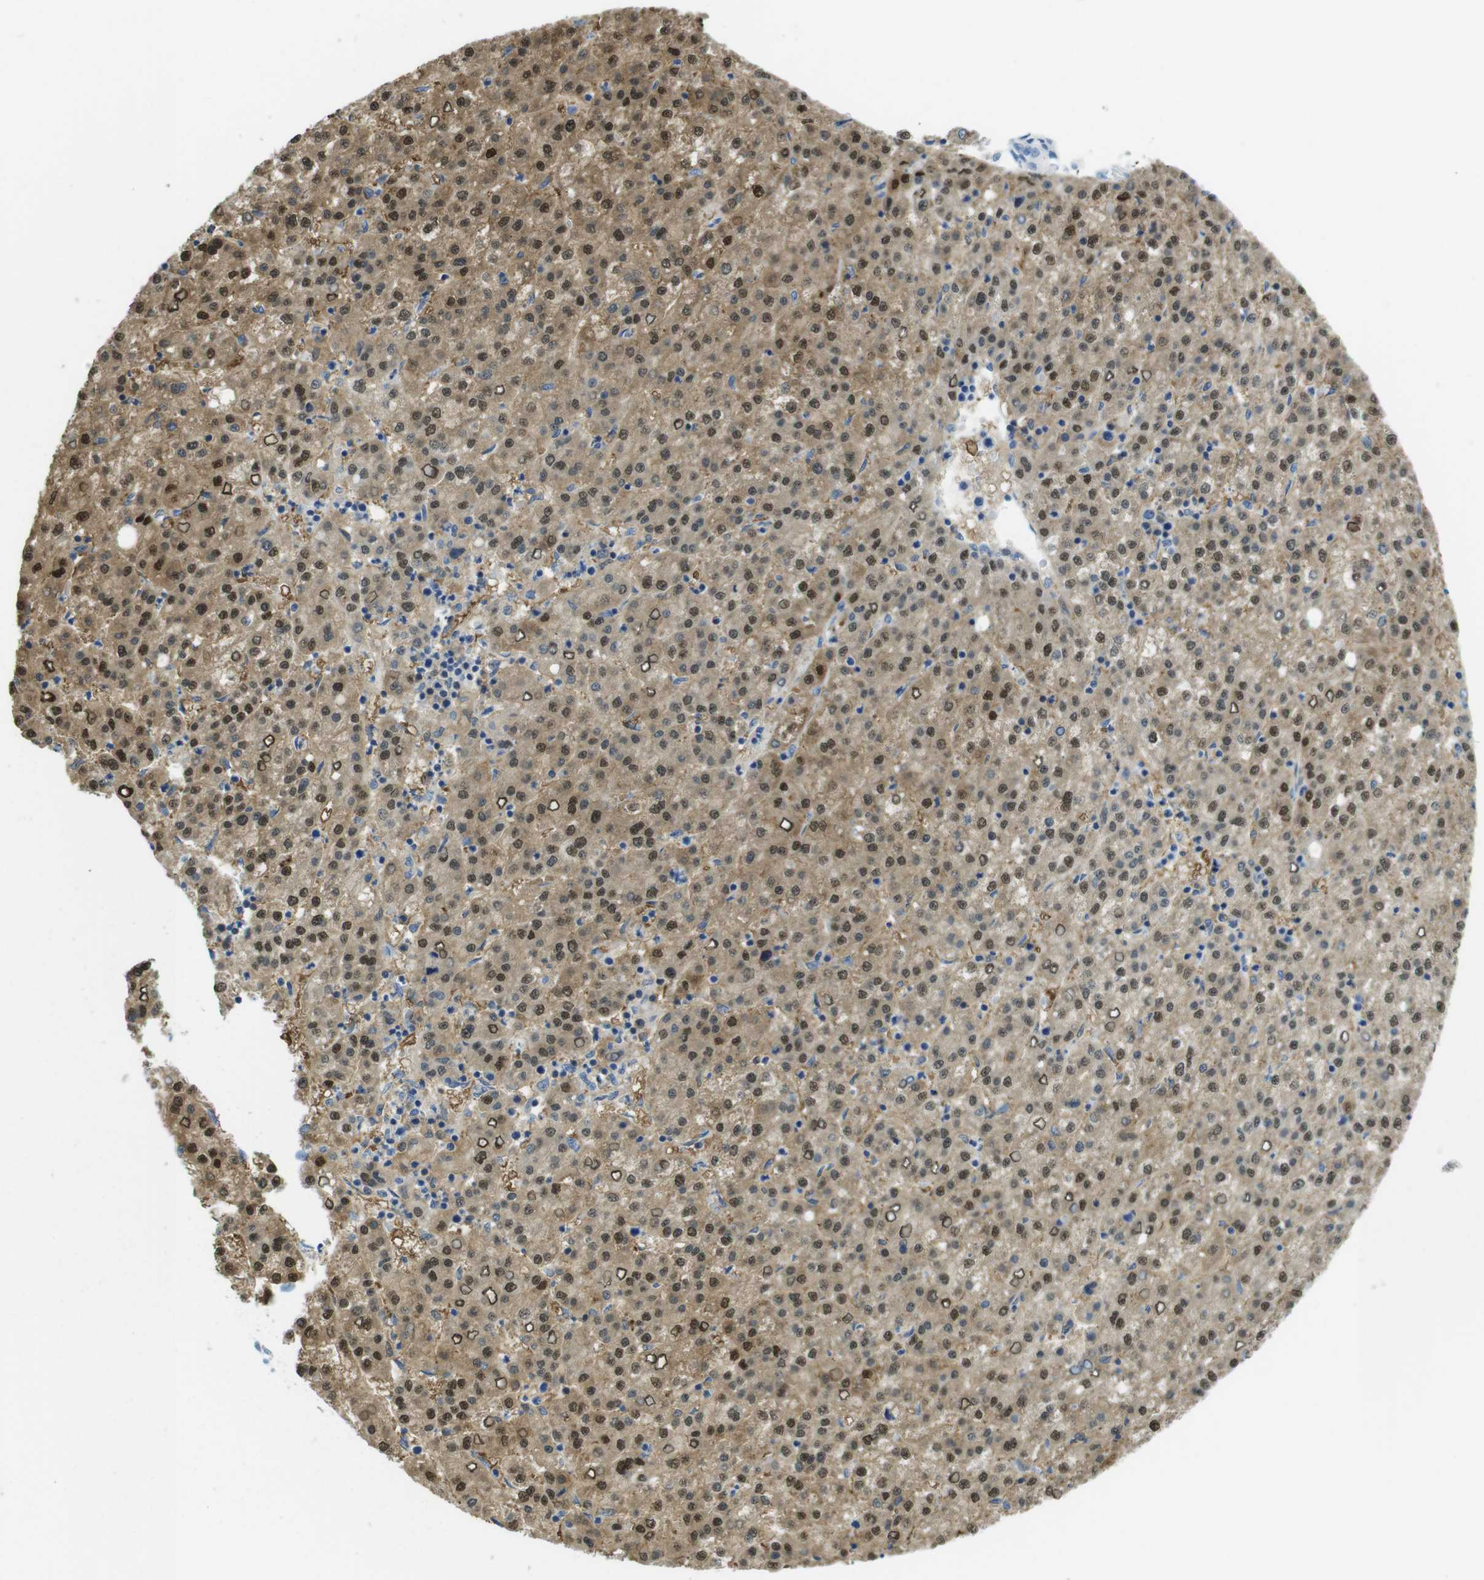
{"staining": {"intensity": "moderate", "quantity": ">75%", "location": "cytoplasmic/membranous,nuclear"}, "tissue": "liver cancer", "cell_type": "Tumor cells", "image_type": "cancer", "snomed": [{"axis": "morphology", "description": "Carcinoma, Hepatocellular, NOS"}, {"axis": "topography", "description": "Liver"}], "caption": "IHC of hepatocellular carcinoma (liver) displays medium levels of moderate cytoplasmic/membranous and nuclear positivity in approximately >75% of tumor cells. (IHC, brightfield microscopy, high magnification).", "gene": "ASIC5", "patient": {"sex": "female", "age": 58}}